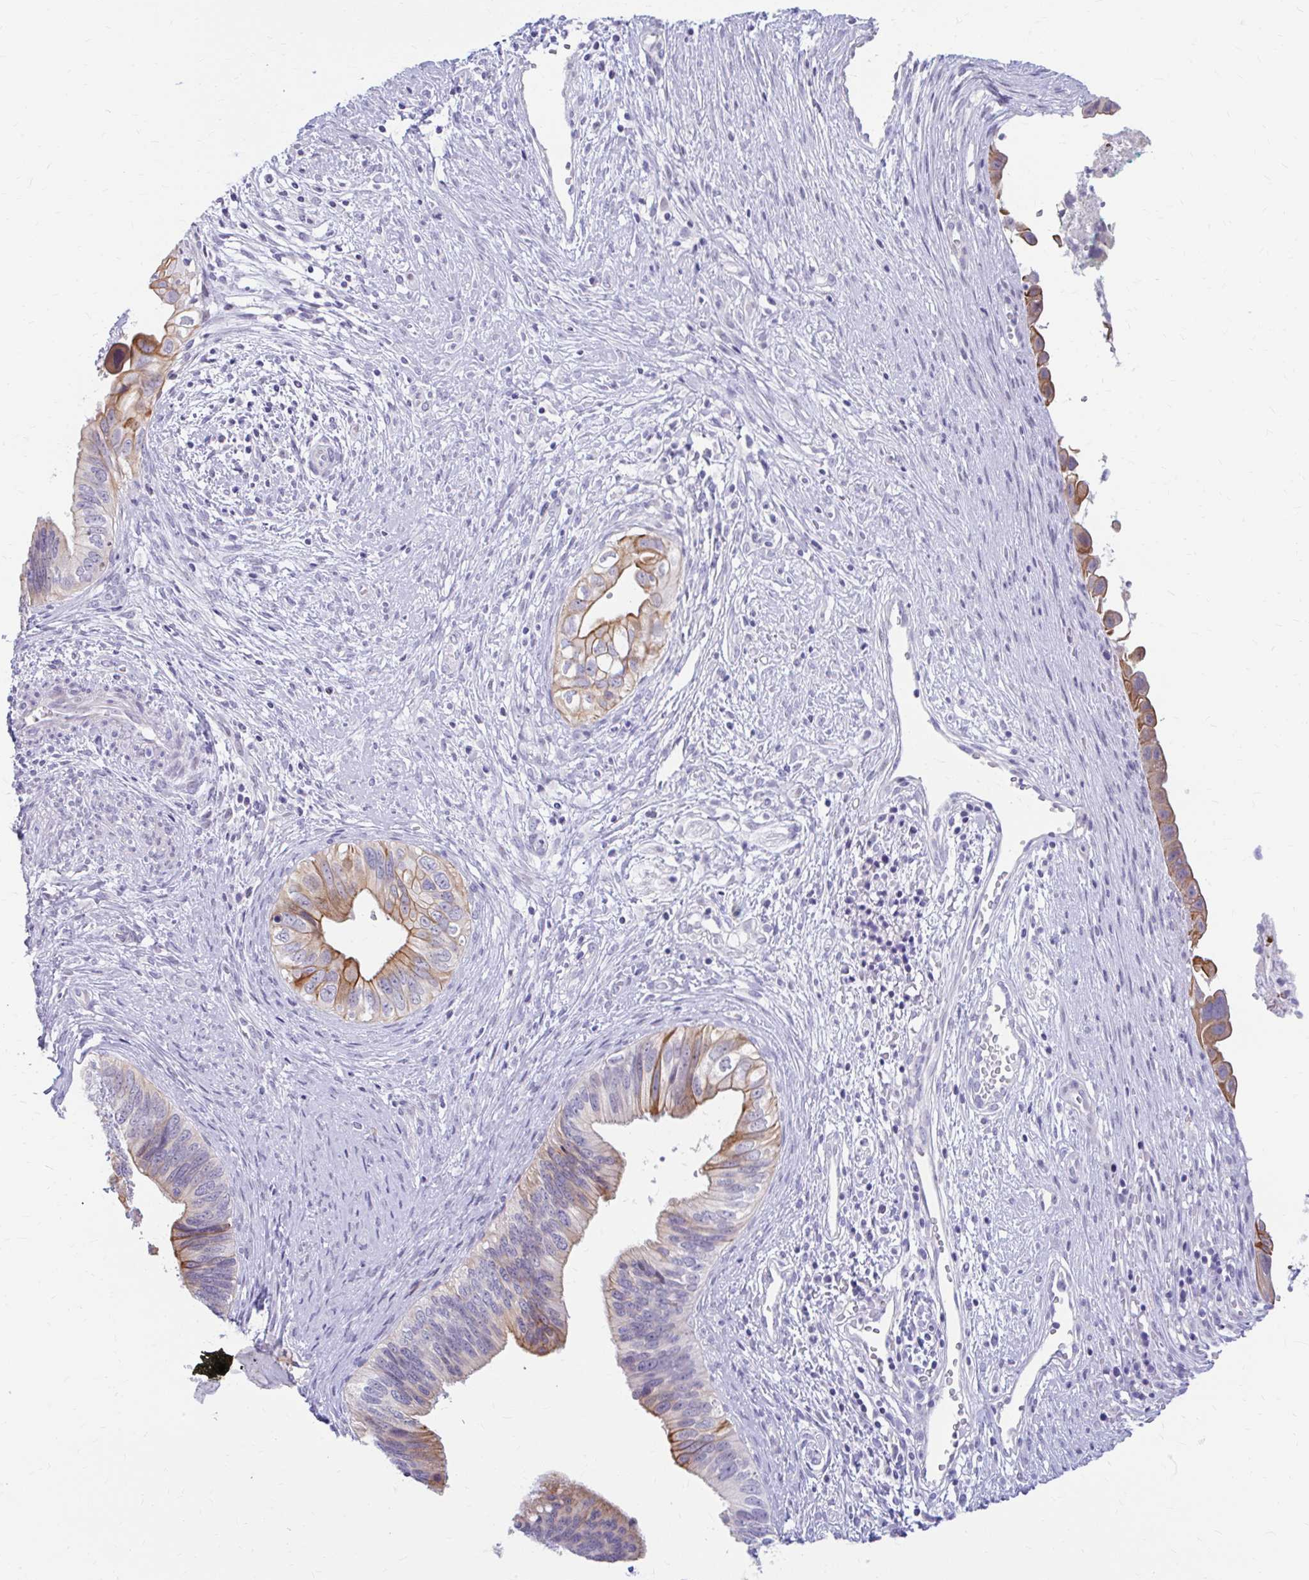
{"staining": {"intensity": "moderate", "quantity": "25%-75%", "location": "cytoplasmic/membranous"}, "tissue": "cervical cancer", "cell_type": "Tumor cells", "image_type": "cancer", "snomed": [{"axis": "morphology", "description": "Adenocarcinoma, NOS"}, {"axis": "topography", "description": "Cervix"}], "caption": "Human cervical adenocarcinoma stained with a protein marker demonstrates moderate staining in tumor cells.", "gene": "RGS16", "patient": {"sex": "female", "age": 42}}